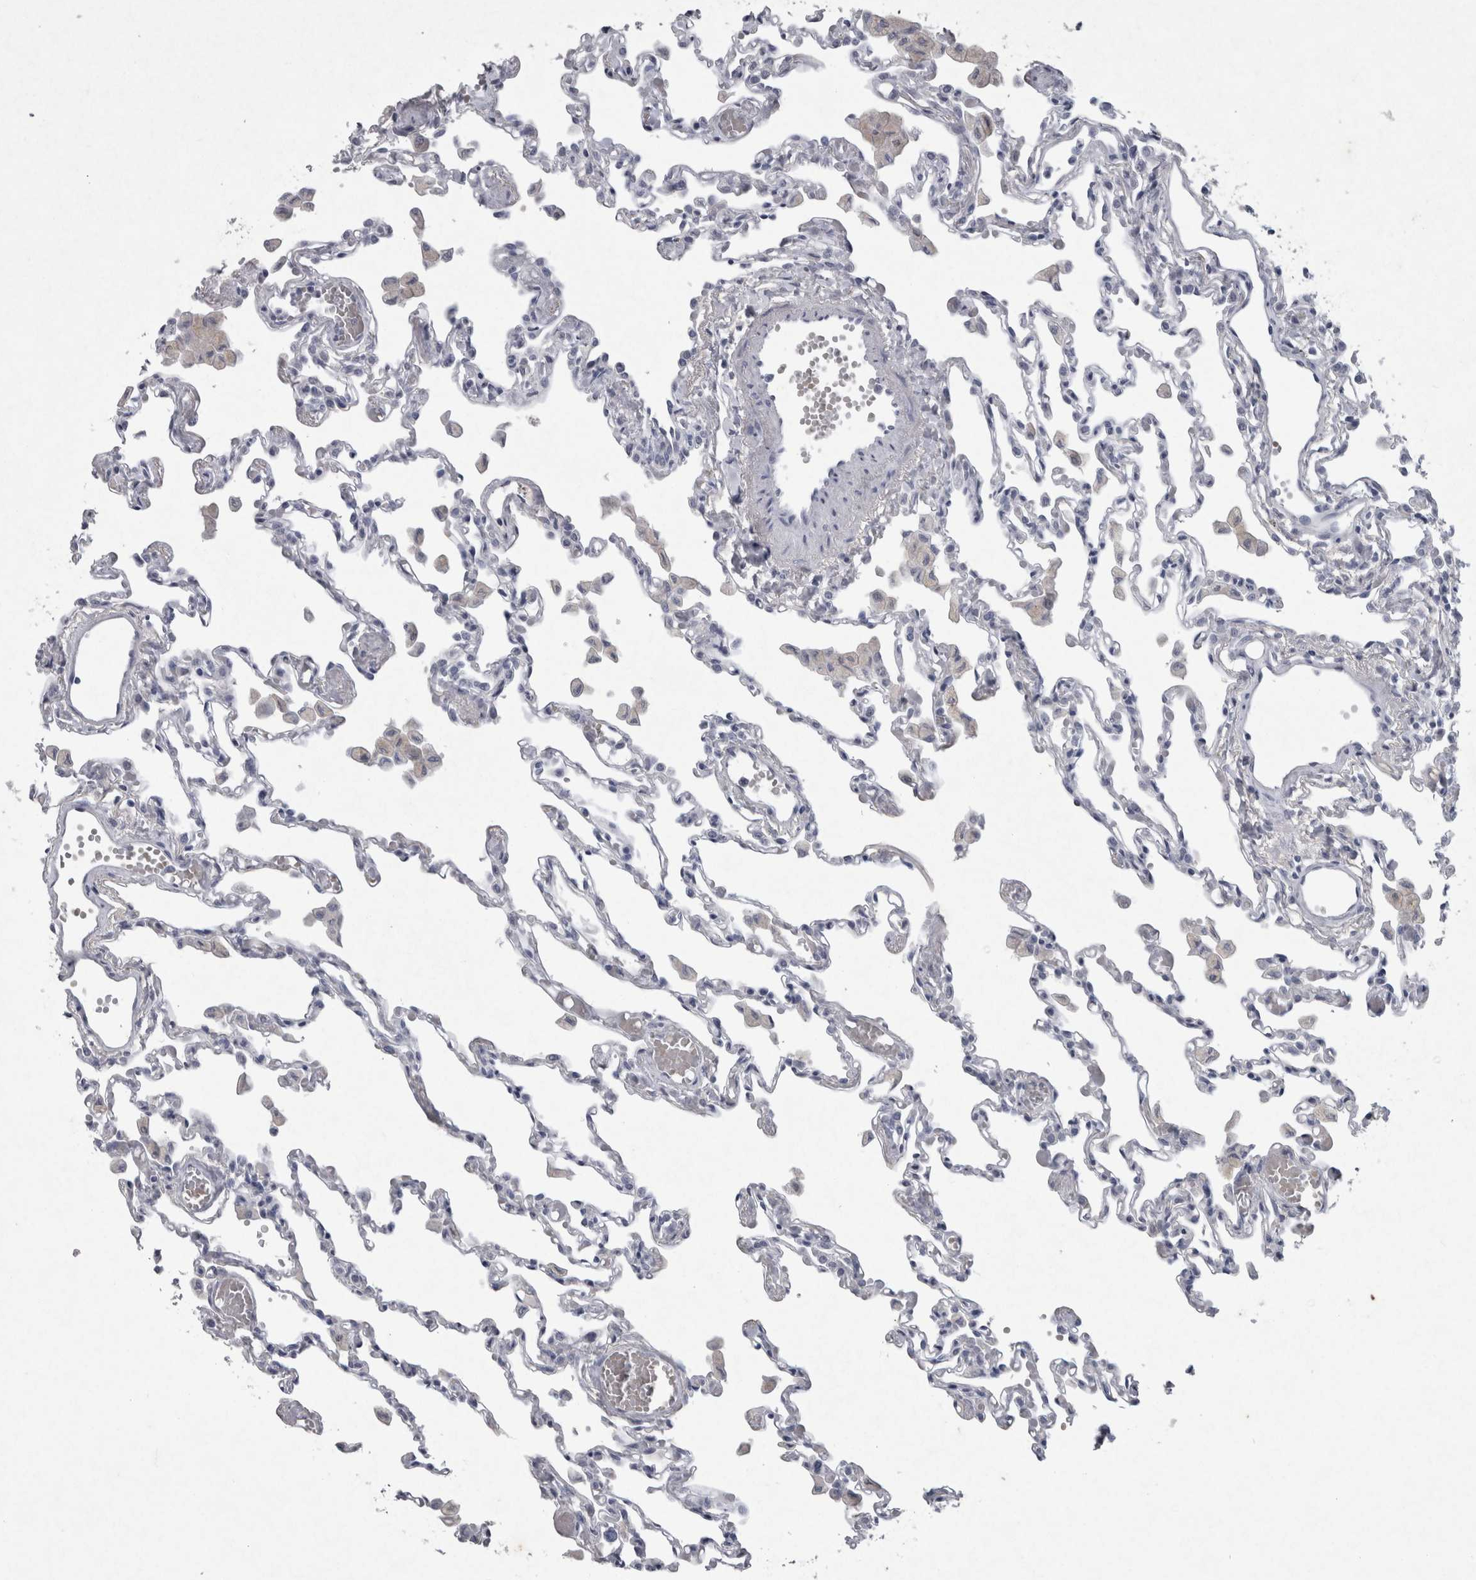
{"staining": {"intensity": "negative", "quantity": "none", "location": "none"}, "tissue": "lung", "cell_type": "Alveolar cells", "image_type": "normal", "snomed": [{"axis": "morphology", "description": "Normal tissue, NOS"}, {"axis": "topography", "description": "Bronchus"}, {"axis": "topography", "description": "Lung"}], "caption": "High magnification brightfield microscopy of normal lung stained with DAB (3,3'-diaminobenzidine) (brown) and counterstained with hematoxylin (blue): alveolar cells show no significant staining. (DAB (3,3'-diaminobenzidine) immunohistochemistry visualized using brightfield microscopy, high magnification).", "gene": "PDX1", "patient": {"sex": "female", "age": 49}}